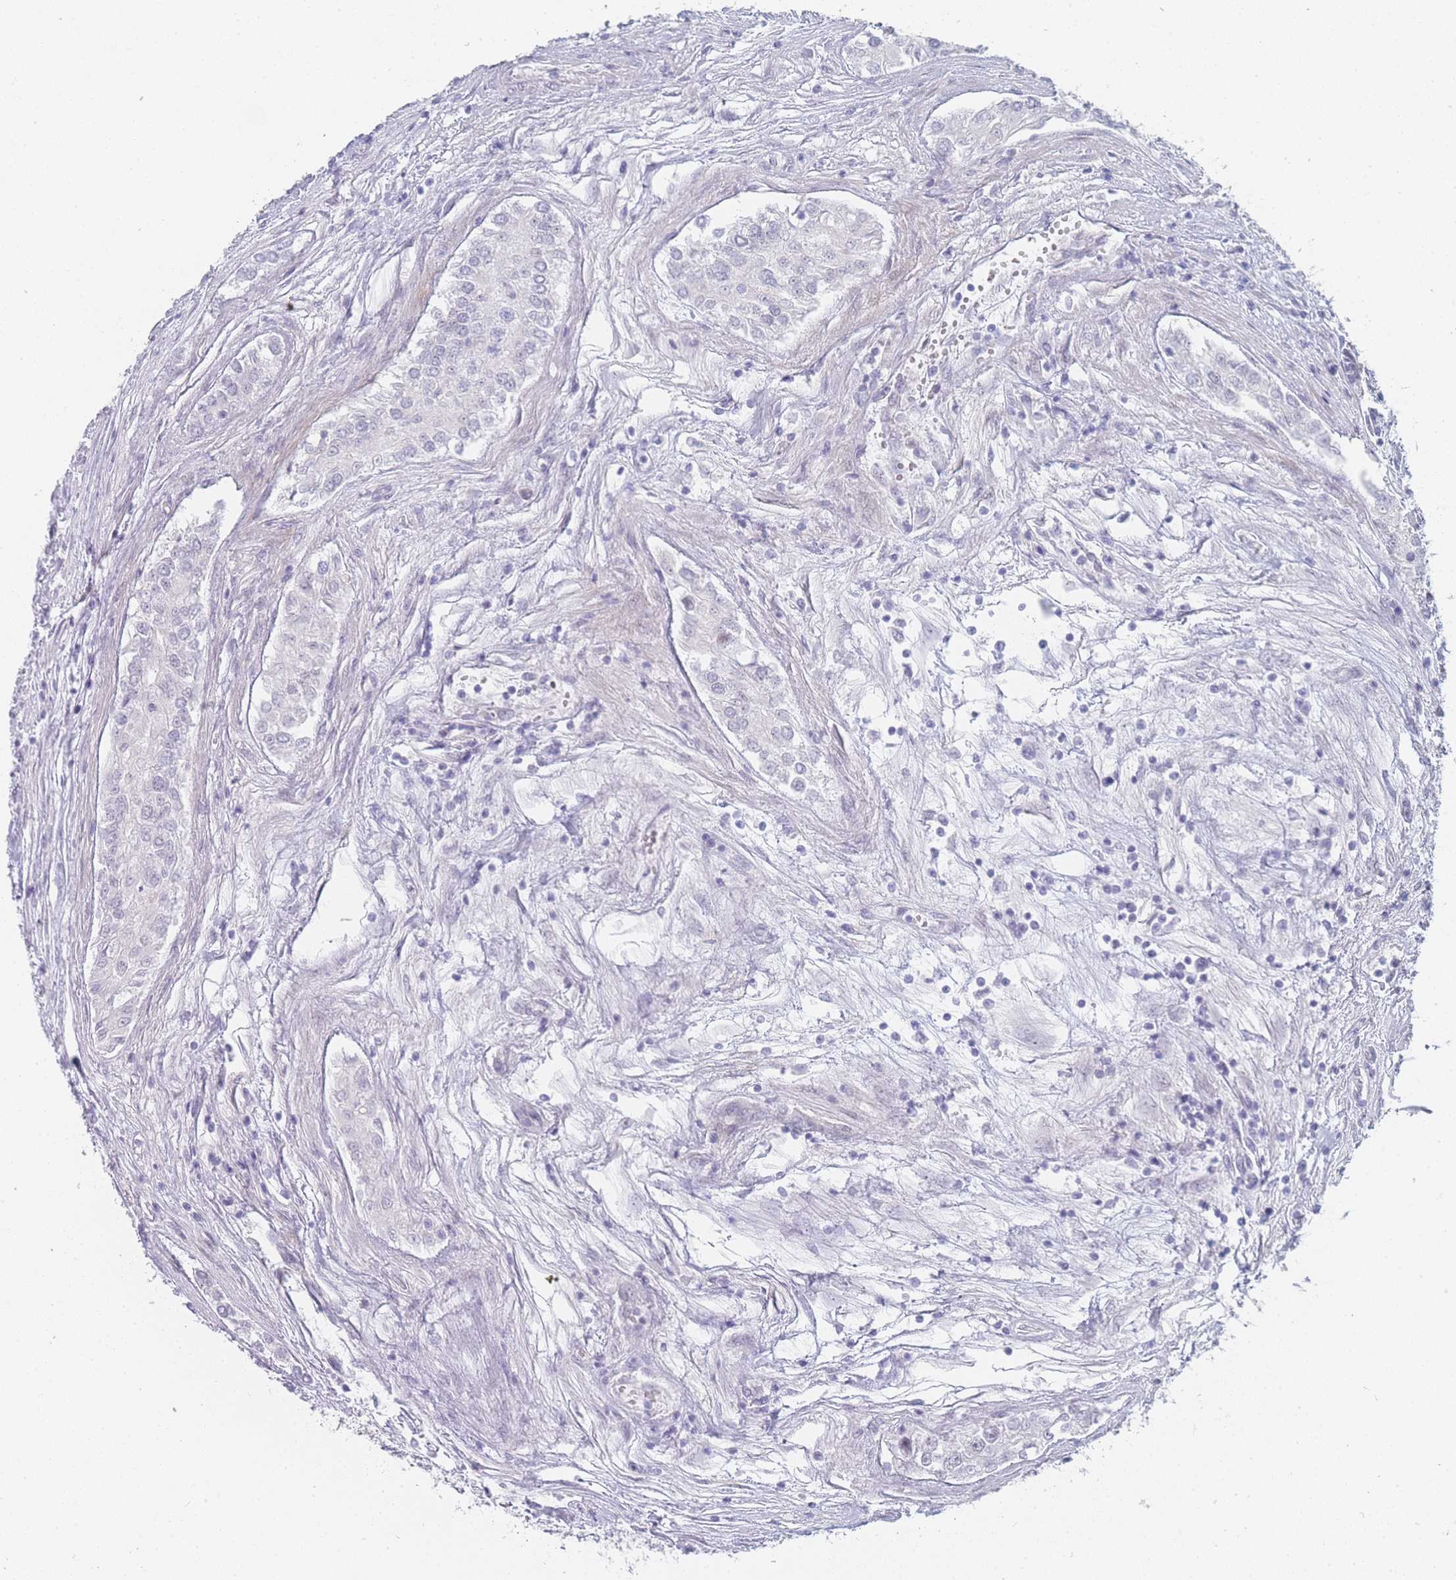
{"staining": {"intensity": "negative", "quantity": "none", "location": "none"}, "tissue": "testis cancer", "cell_type": "Tumor cells", "image_type": "cancer", "snomed": [{"axis": "morphology", "description": "Carcinoma, Embryonal, NOS"}, {"axis": "topography", "description": "Testis"}], "caption": "High power microscopy image of an immunohistochemistry (IHC) histopathology image of testis cancer (embryonal carcinoma), revealing no significant expression in tumor cells.", "gene": "IMPG1", "patient": {"sex": "male", "age": 25}}